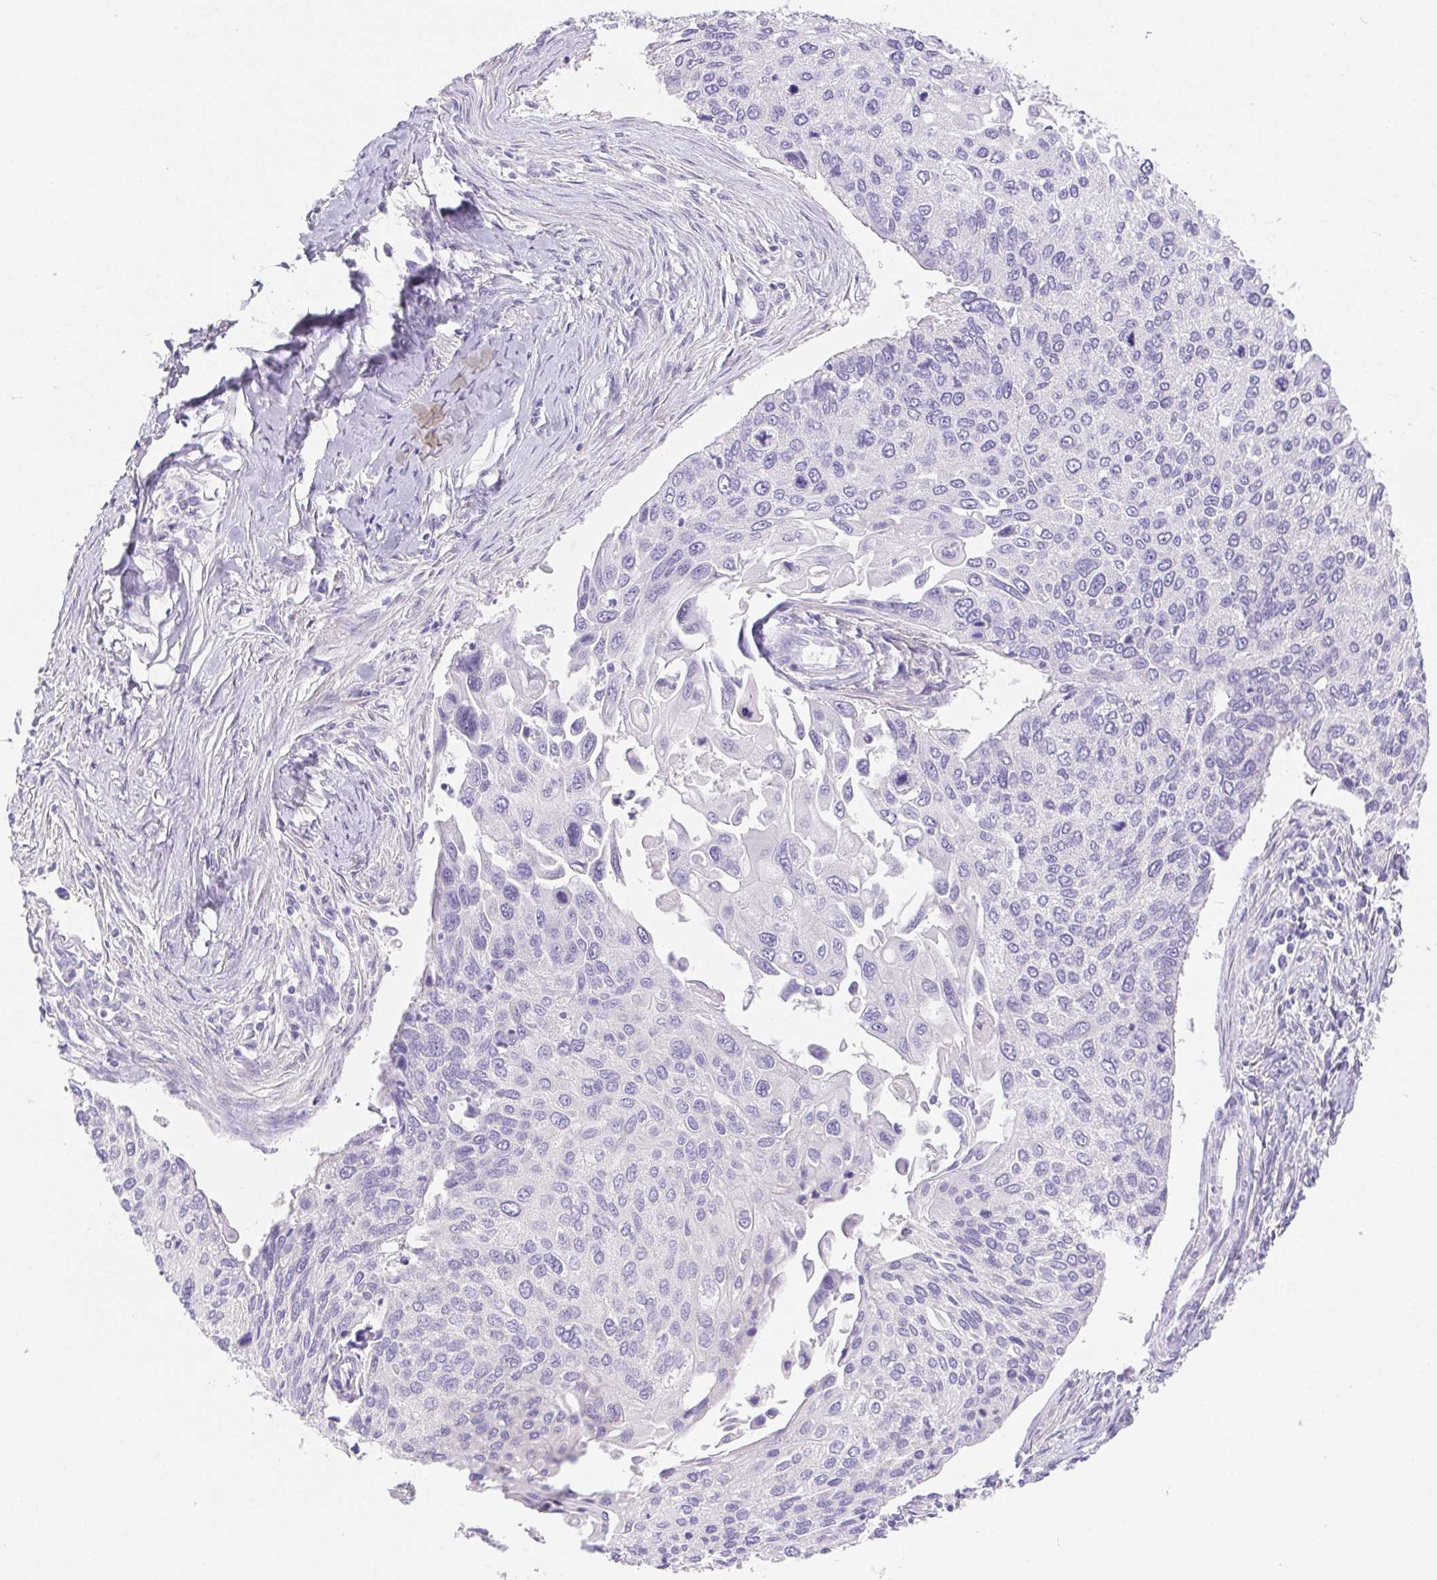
{"staining": {"intensity": "negative", "quantity": "none", "location": "none"}, "tissue": "lung cancer", "cell_type": "Tumor cells", "image_type": "cancer", "snomed": [{"axis": "morphology", "description": "Squamous cell carcinoma, NOS"}, {"axis": "morphology", "description": "Squamous cell carcinoma, metastatic, NOS"}, {"axis": "topography", "description": "Lung"}], "caption": "There is no significant staining in tumor cells of lung squamous cell carcinoma.", "gene": "PNLIP", "patient": {"sex": "male", "age": 63}}